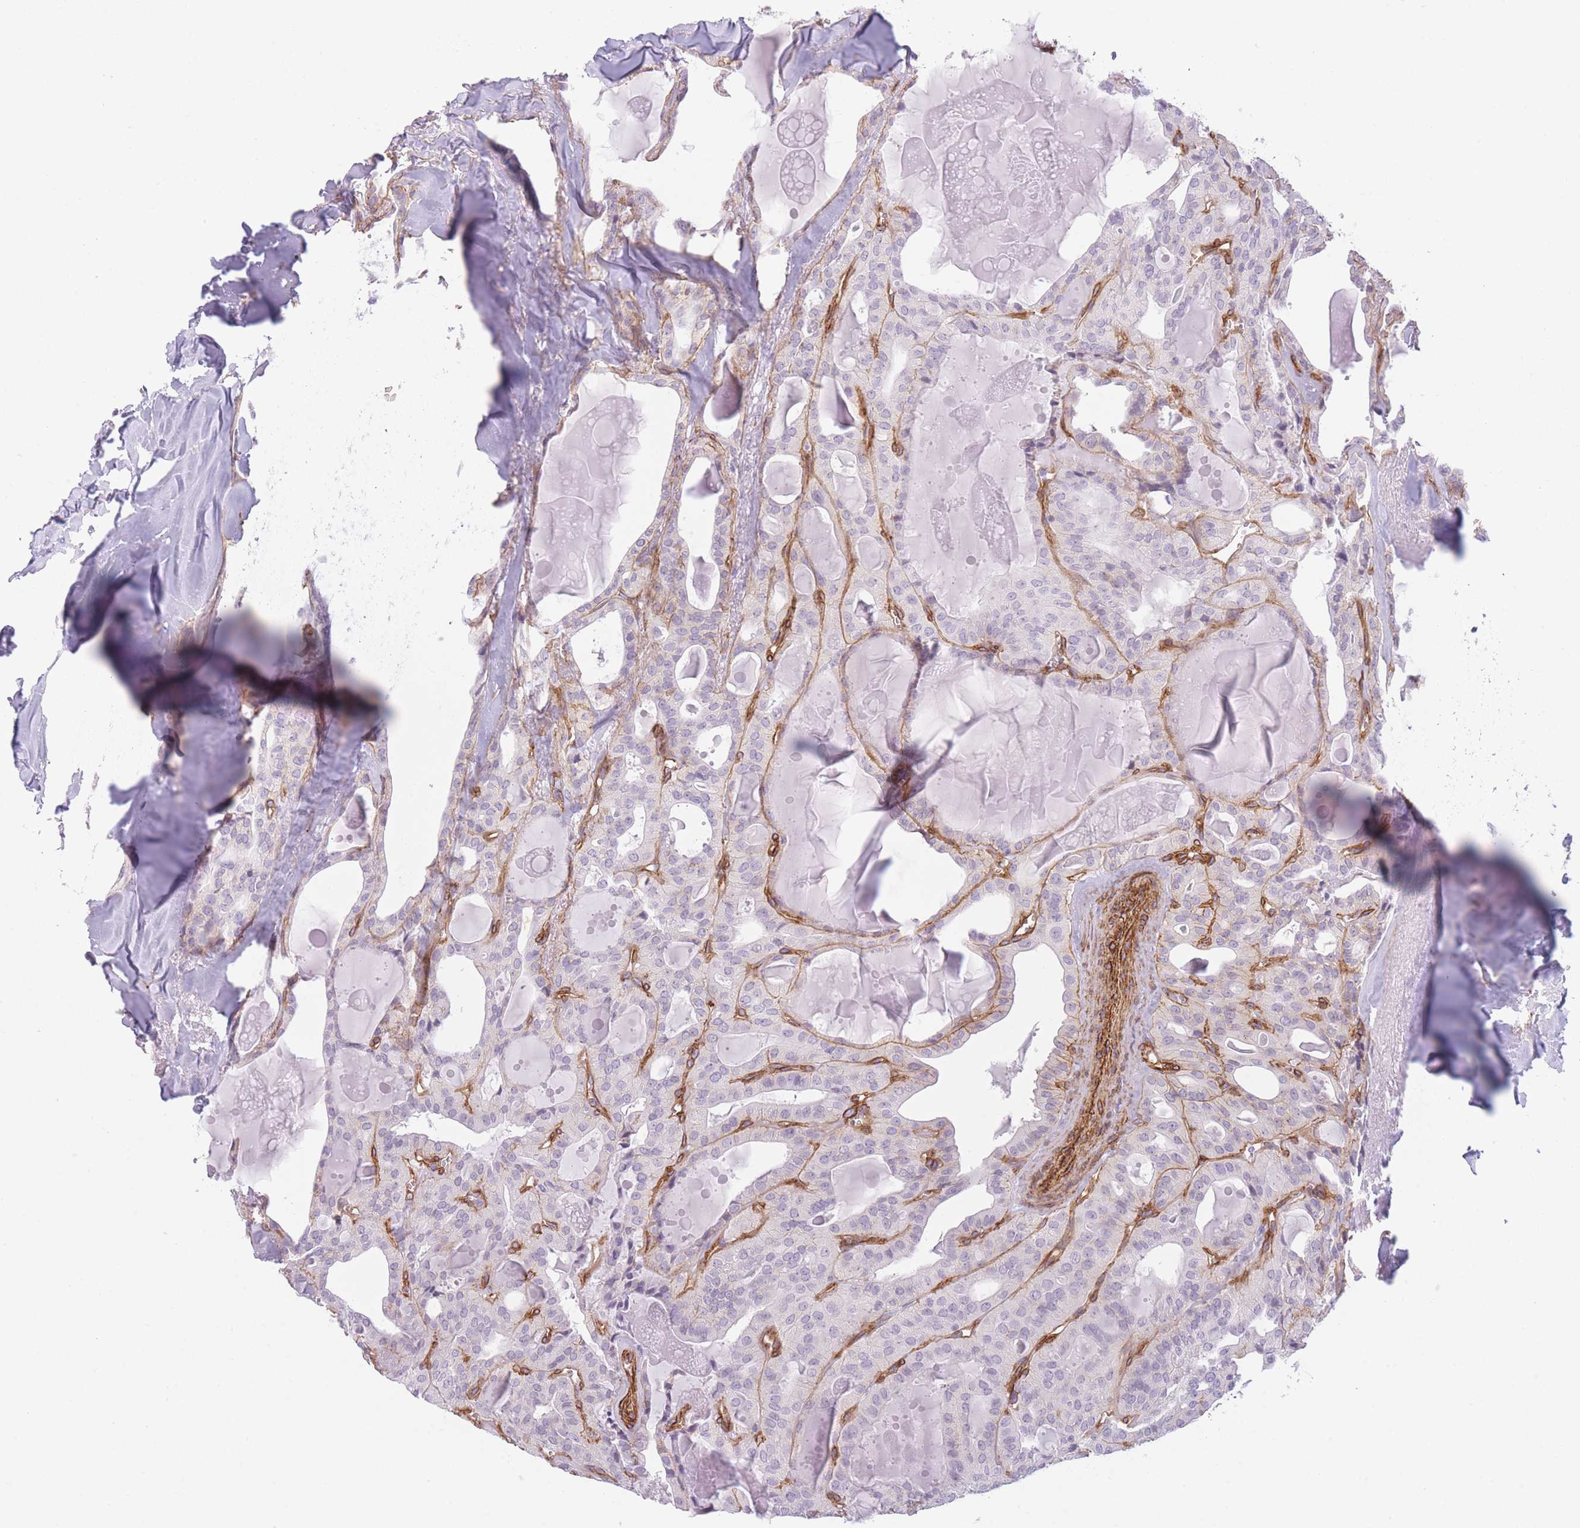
{"staining": {"intensity": "negative", "quantity": "none", "location": "none"}, "tissue": "thyroid cancer", "cell_type": "Tumor cells", "image_type": "cancer", "snomed": [{"axis": "morphology", "description": "Papillary adenocarcinoma, NOS"}, {"axis": "topography", "description": "Thyroid gland"}], "caption": "Immunohistochemistry of human thyroid cancer (papillary adenocarcinoma) demonstrates no staining in tumor cells.", "gene": "OR6B3", "patient": {"sex": "male", "age": 52}}